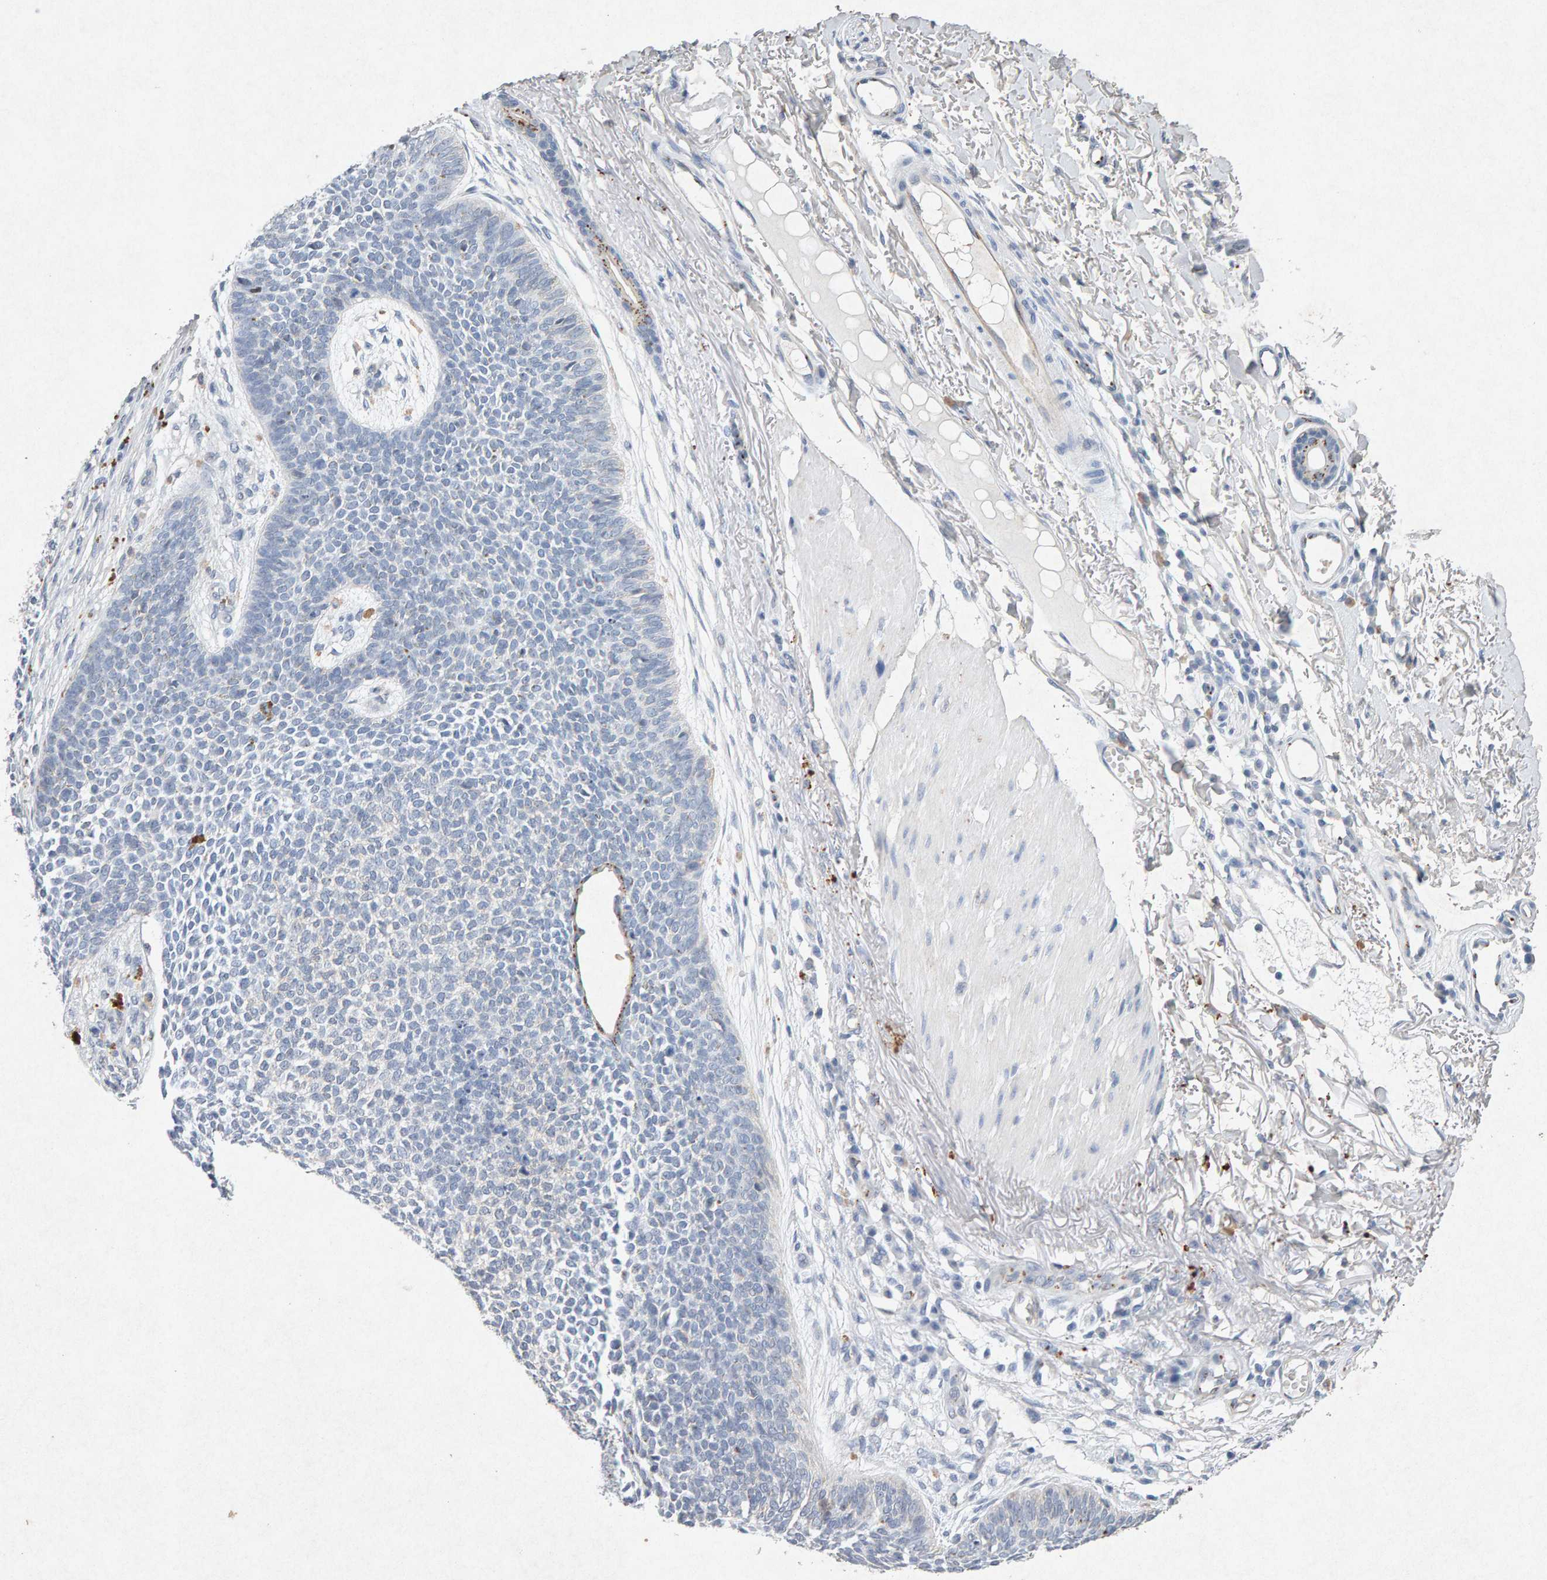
{"staining": {"intensity": "negative", "quantity": "none", "location": "none"}, "tissue": "skin cancer", "cell_type": "Tumor cells", "image_type": "cancer", "snomed": [{"axis": "morphology", "description": "Basal cell carcinoma"}, {"axis": "topography", "description": "Skin"}], "caption": "This is an IHC image of skin basal cell carcinoma. There is no staining in tumor cells.", "gene": "PTPRM", "patient": {"sex": "female", "age": 84}}